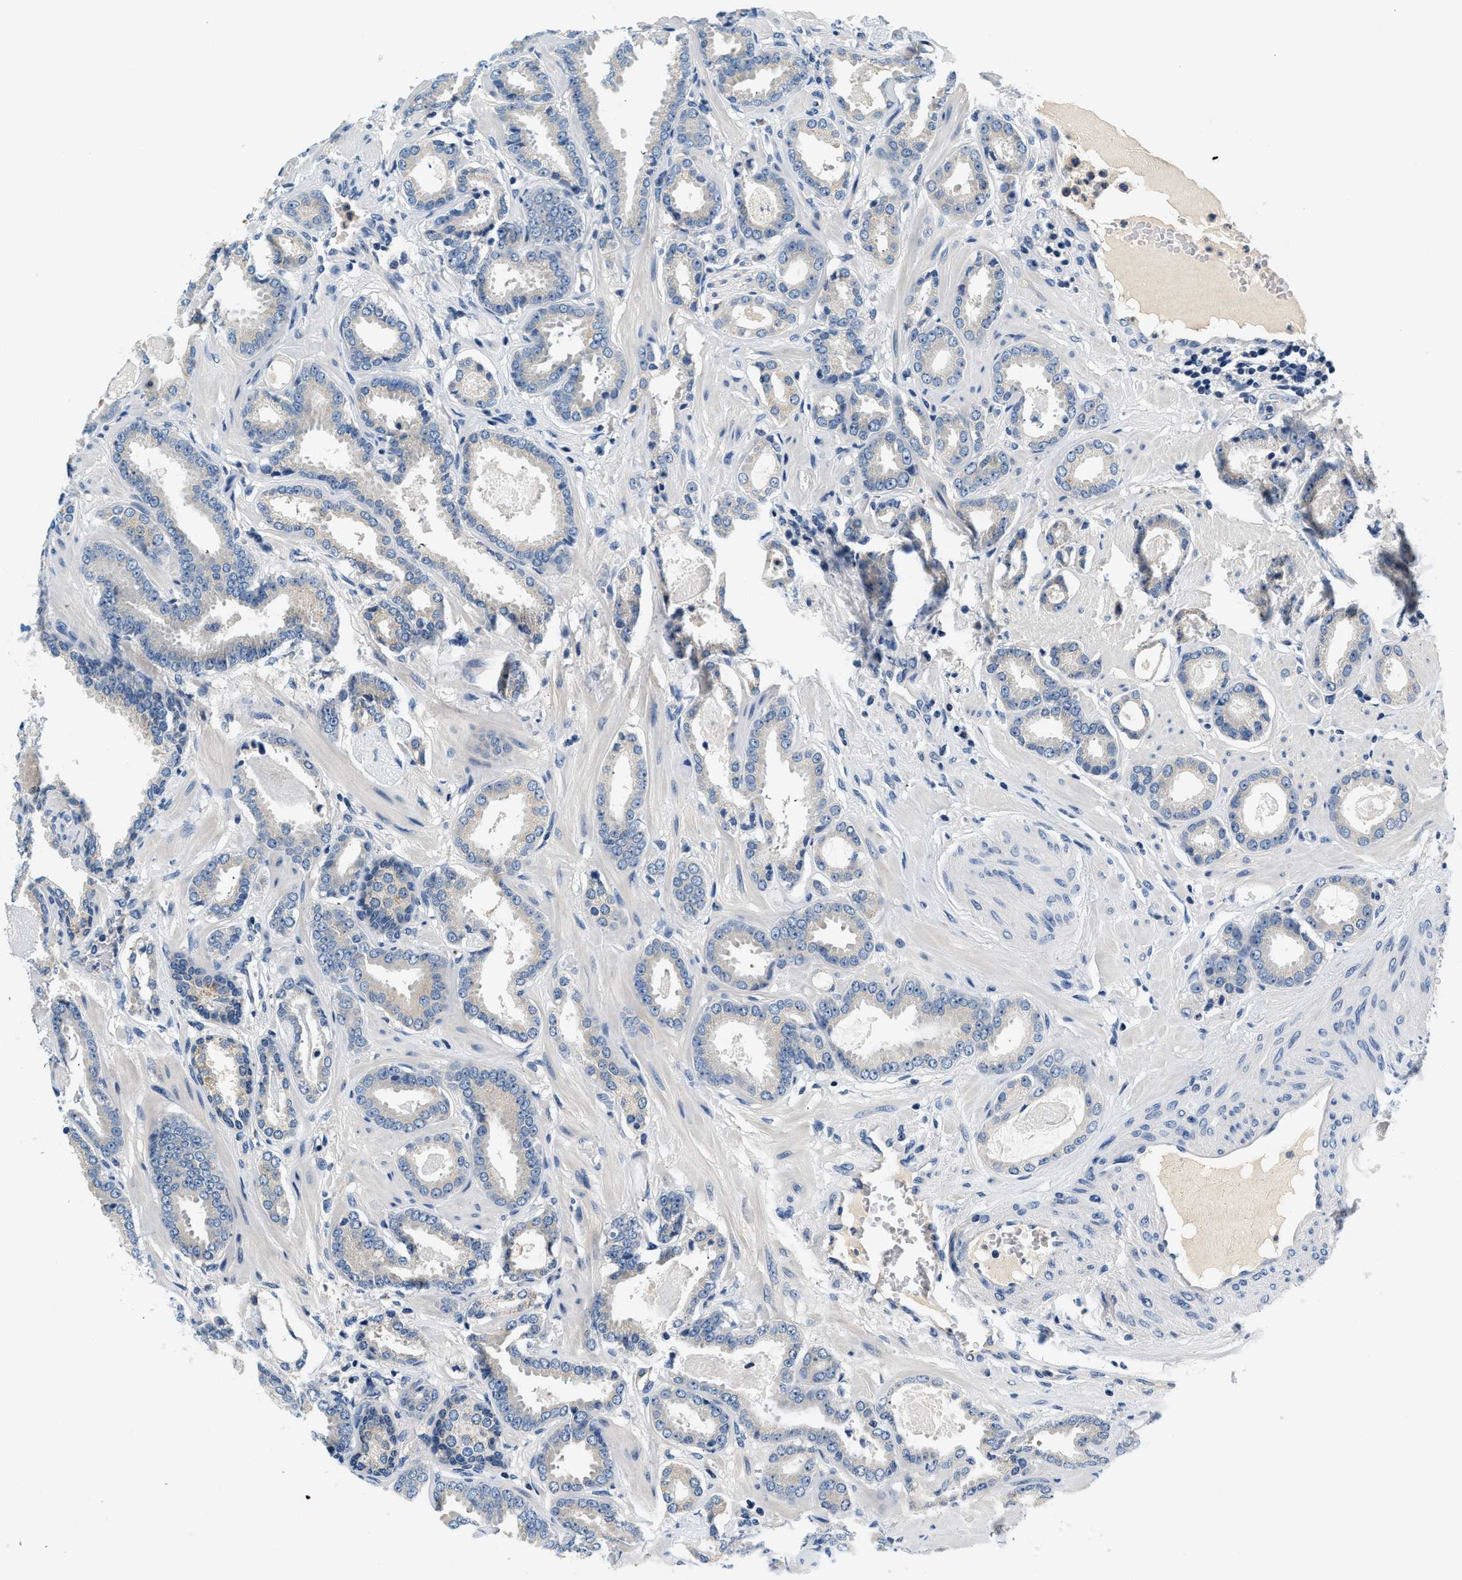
{"staining": {"intensity": "negative", "quantity": "none", "location": "none"}, "tissue": "prostate cancer", "cell_type": "Tumor cells", "image_type": "cancer", "snomed": [{"axis": "morphology", "description": "Adenocarcinoma, Low grade"}, {"axis": "topography", "description": "Prostate"}], "caption": "This photomicrograph is of prostate low-grade adenocarcinoma stained with immunohistochemistry to label a protein in brown with the nuclei are counter-stained blue. There is no positivity in tumor cells.", "gene": "SLC35E1", "patient": {"sex": "male", "age": 53}}